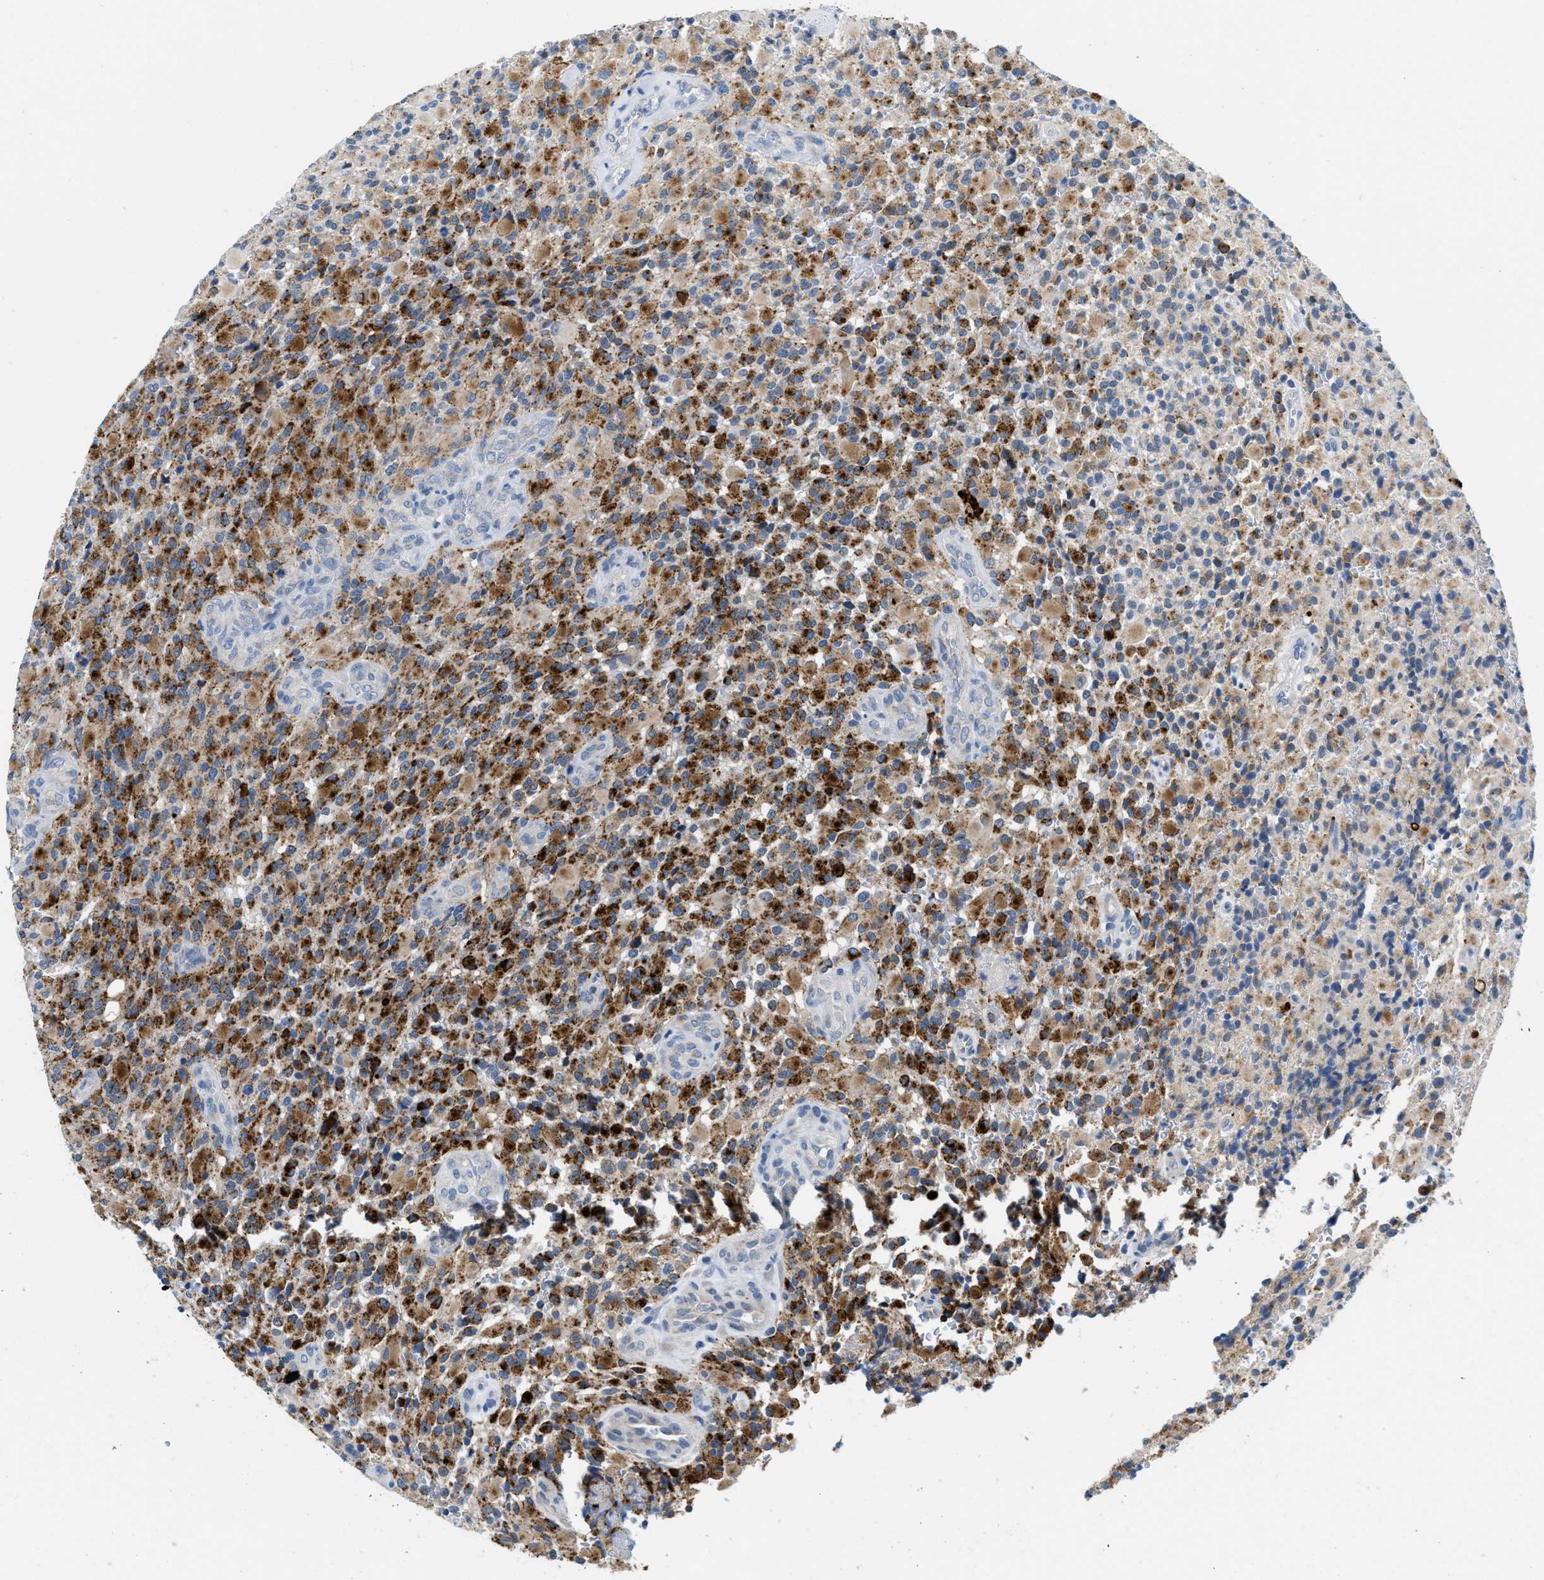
{"staining": {"intensity": "strong", "quantity": "25%-75%", "location": "cytoplasmic/membranous"}, "tissue": "glioma", "cell_type": "Tumor cells", "image_type": "cancer", "snomed": [{"axis": "morphology", "description": "Glioma, malignant, High grade"}, {"axis": "topography", "description": "Brain"}], "caption": "Malignant glioma (high-grade) was stained to show a protein in brown. There is high levels of strong cytoplasmic/membranous staining in approximately 25%-75% of tumor cells.", "gene": "TSPAN3", "patient": {"sex": "male", "age": 71}}